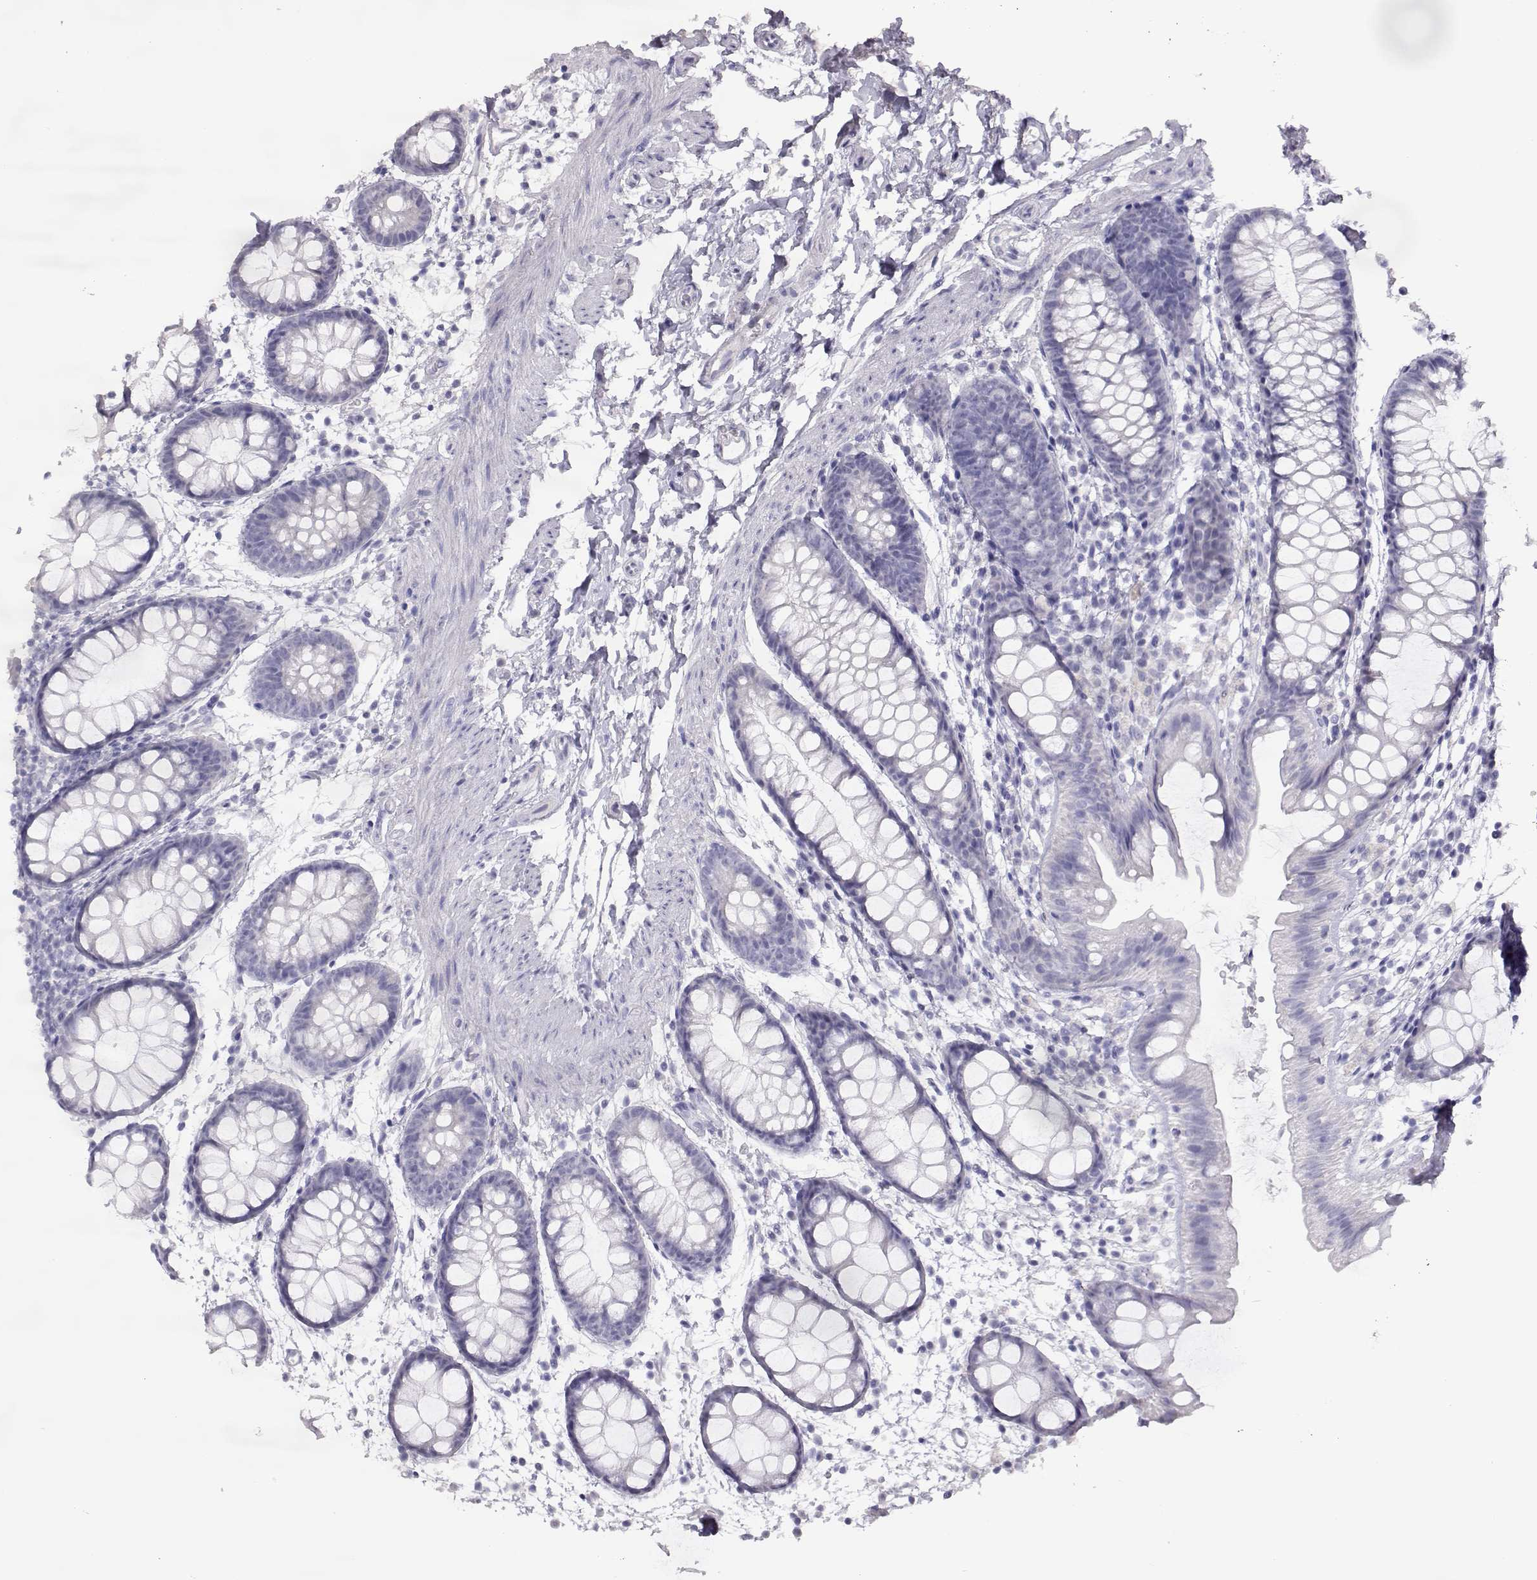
{"staining": {"intensity": "negative", "quantity": "none", "location": "none"}, "tissue": "rectum", "cell_type": "Glandular cells", "image_type": "normal", "snomed": [{"axis": "morphology", "description": "Normal tissue, NOS"}, {"axis": "topography", "description": "Rectum"}], "caption": "Glandular cells show no significant staining in normal rectum.", "gene": "PMCH", "patient": {"sex": "male", "age": 57}}